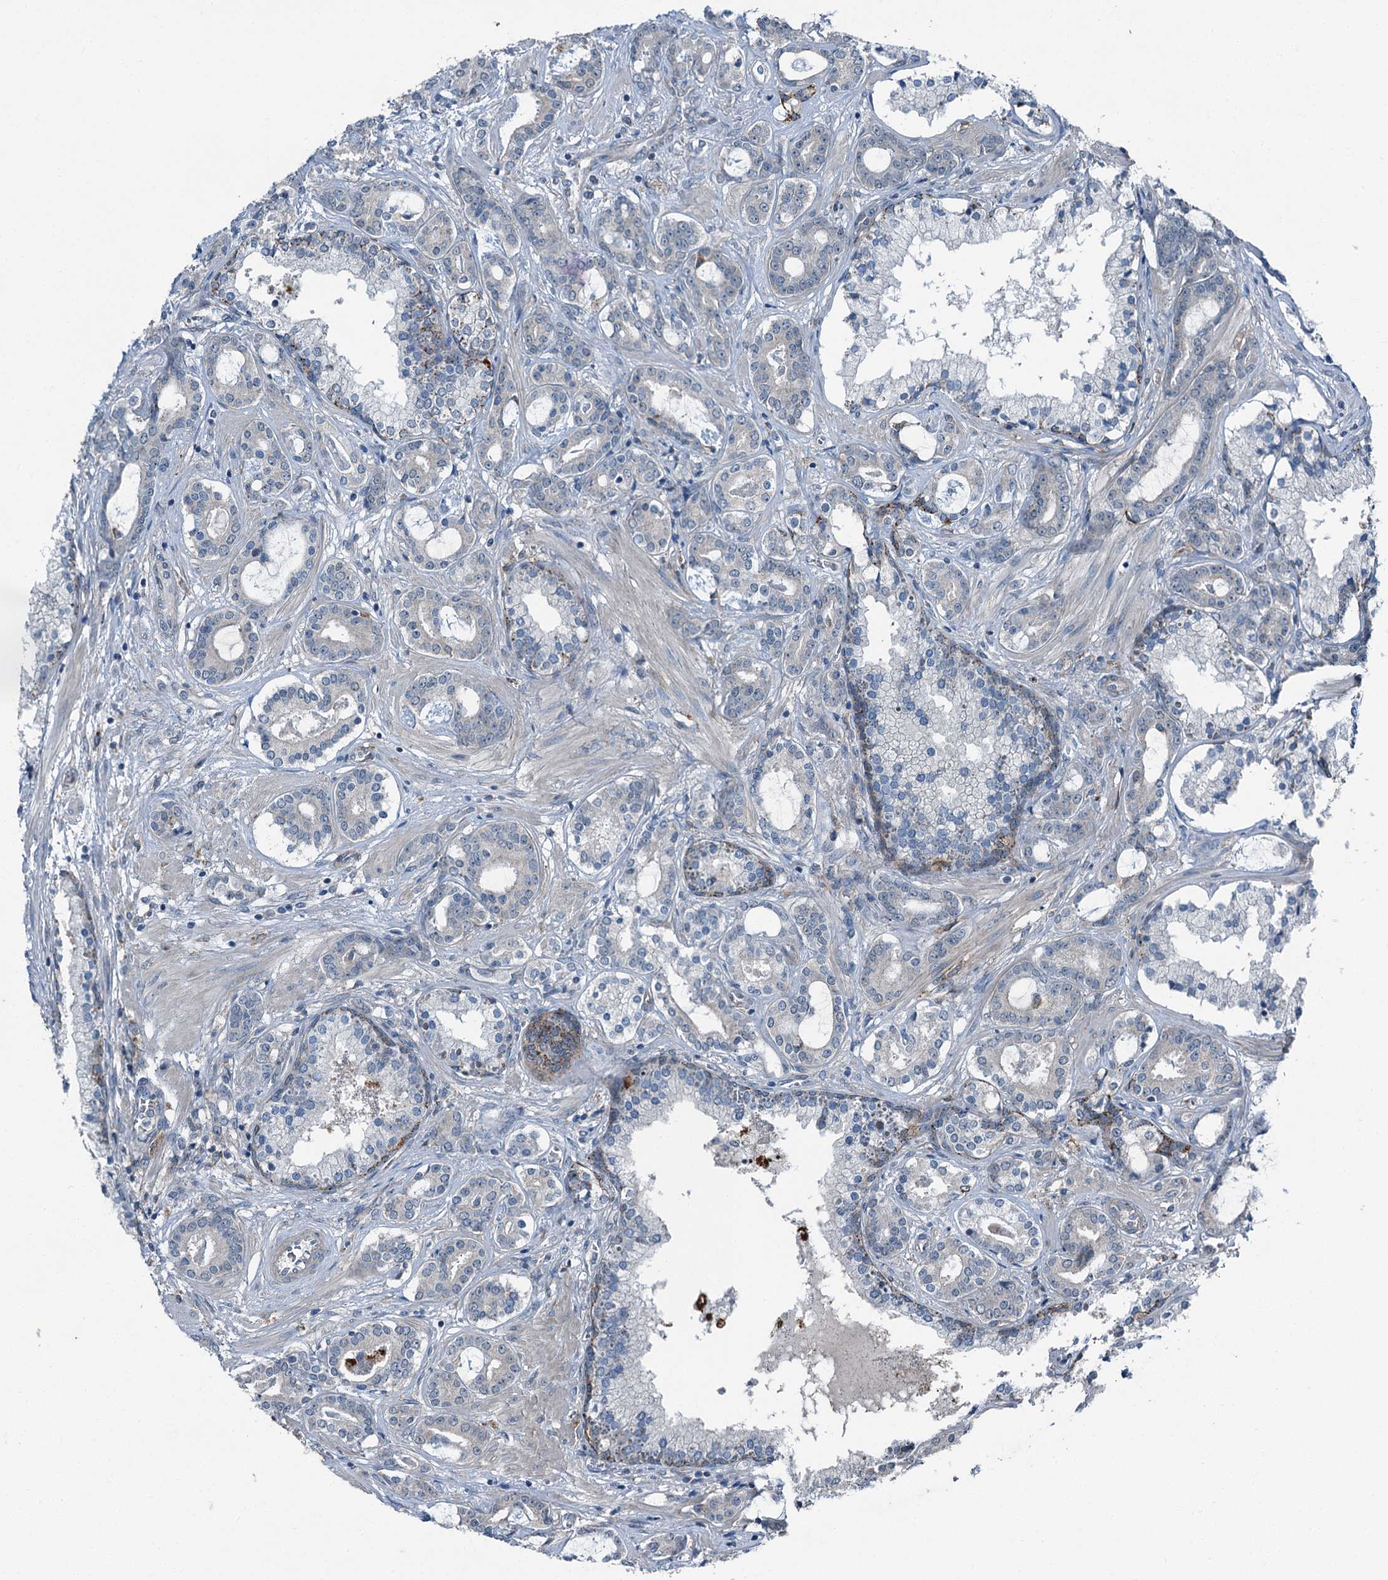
{"staining": {"intensity": "negative", "quantity": "none", "location": "none"}, "tissue": "prostate cancer", "cell_type": "Tumor cells", "image_type": "cancer", "snomed": [{"axis": "morphology", "description": "Adenocarcinoma, High grade"}, {"axis": "topography", "description": "Prostate"}], "caption": "Protein analysis of prostate cancer (high-grade adenocarcinoma) displays no significant expression in tumor cells.", "gene": "AXL", "patient": {"sex": "male", "age": 58}}